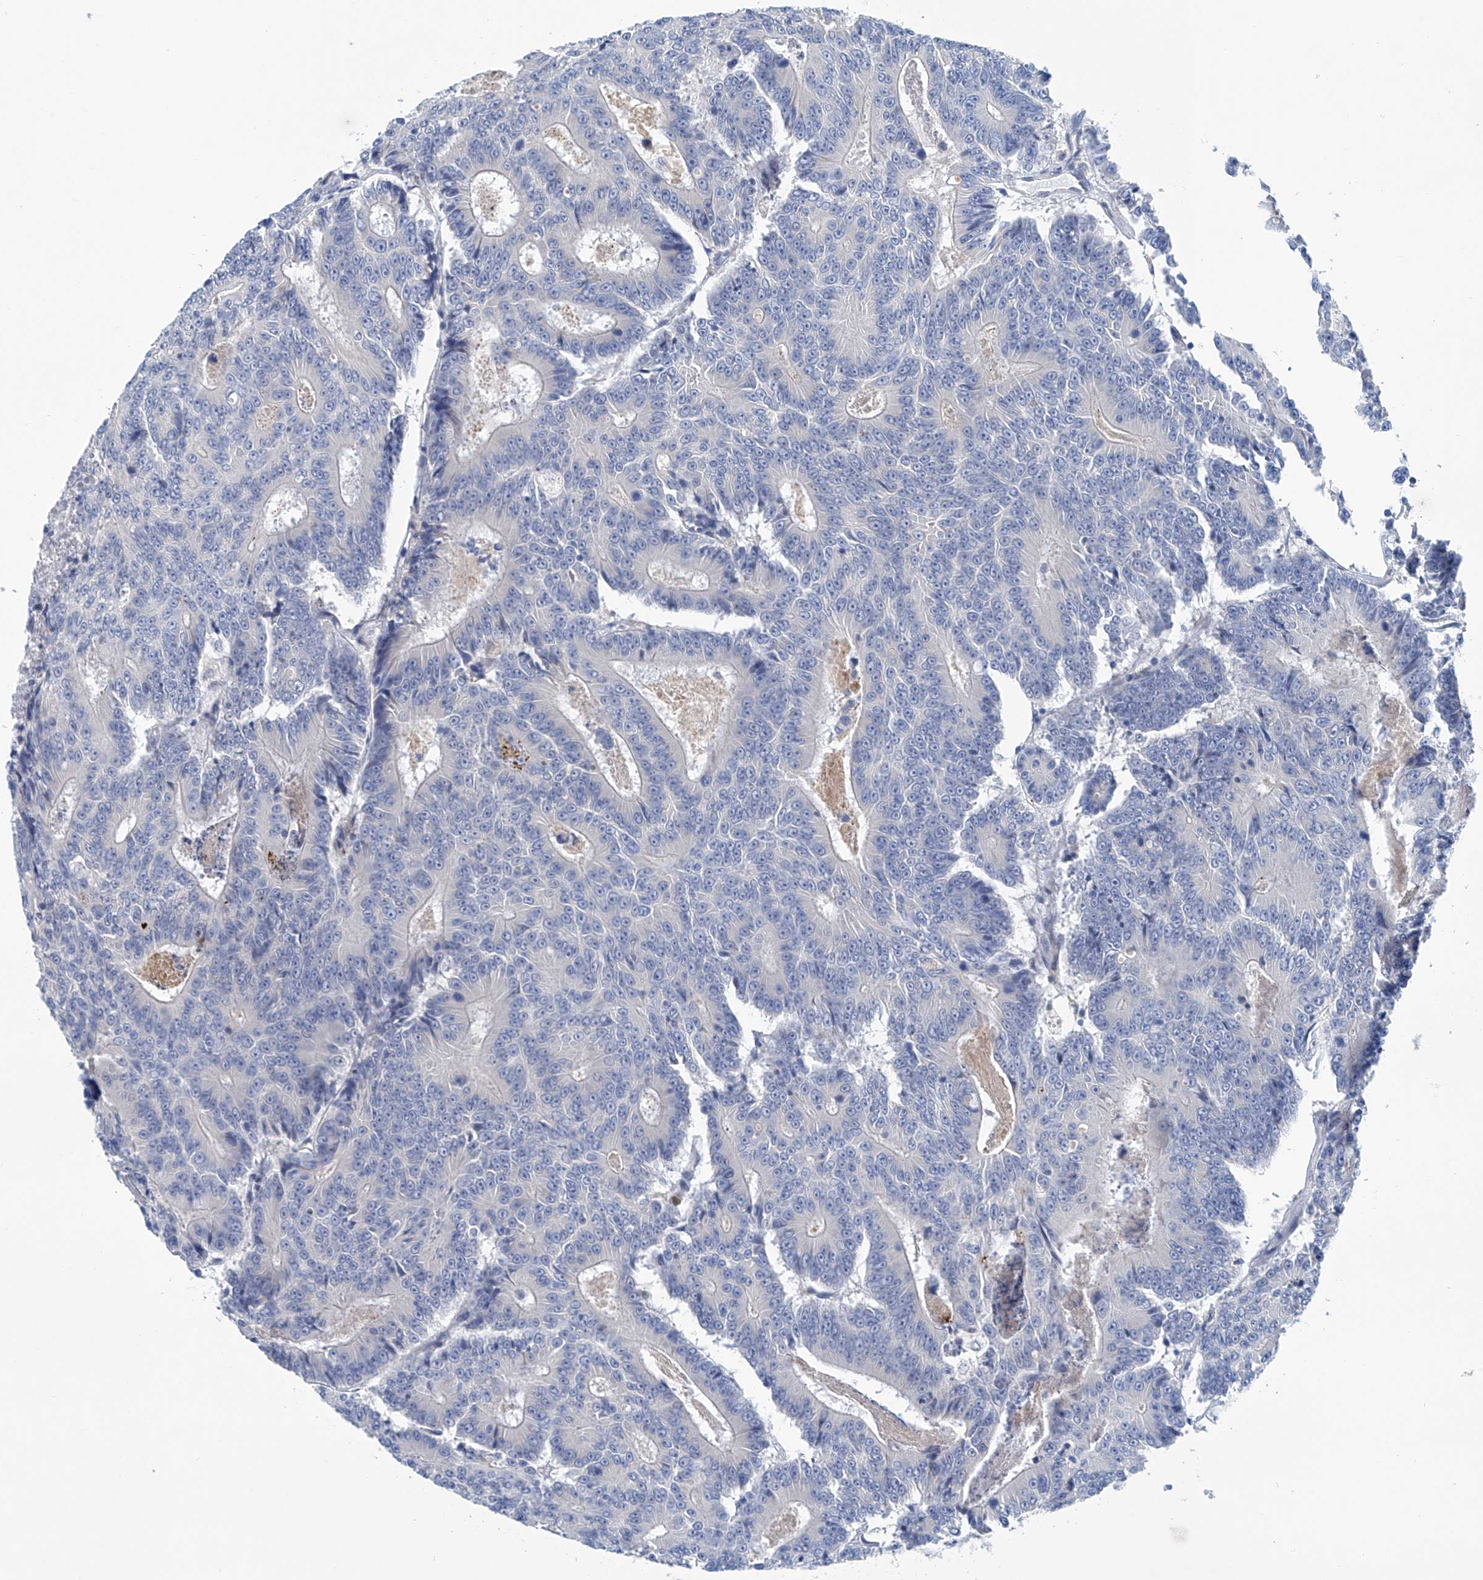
{"staining": {"intensity": "negative", "quantity": "none", "location": "none"}, "tissue": "colorectal cancer", "cell_type": "Tumor cells", "image_type": "cancer", "snomed": [{"axis": "morphology", "description": "Adenocarcinoma, NOS"}, {"axis": "topography", "description": "Colon"}], "caption": "Immunohistochemical staining of colorectal cancer reveals no significant positivity in tumor cells.", "gene": "CEP85L", "patient": {"sex": "male", "age": 83}}